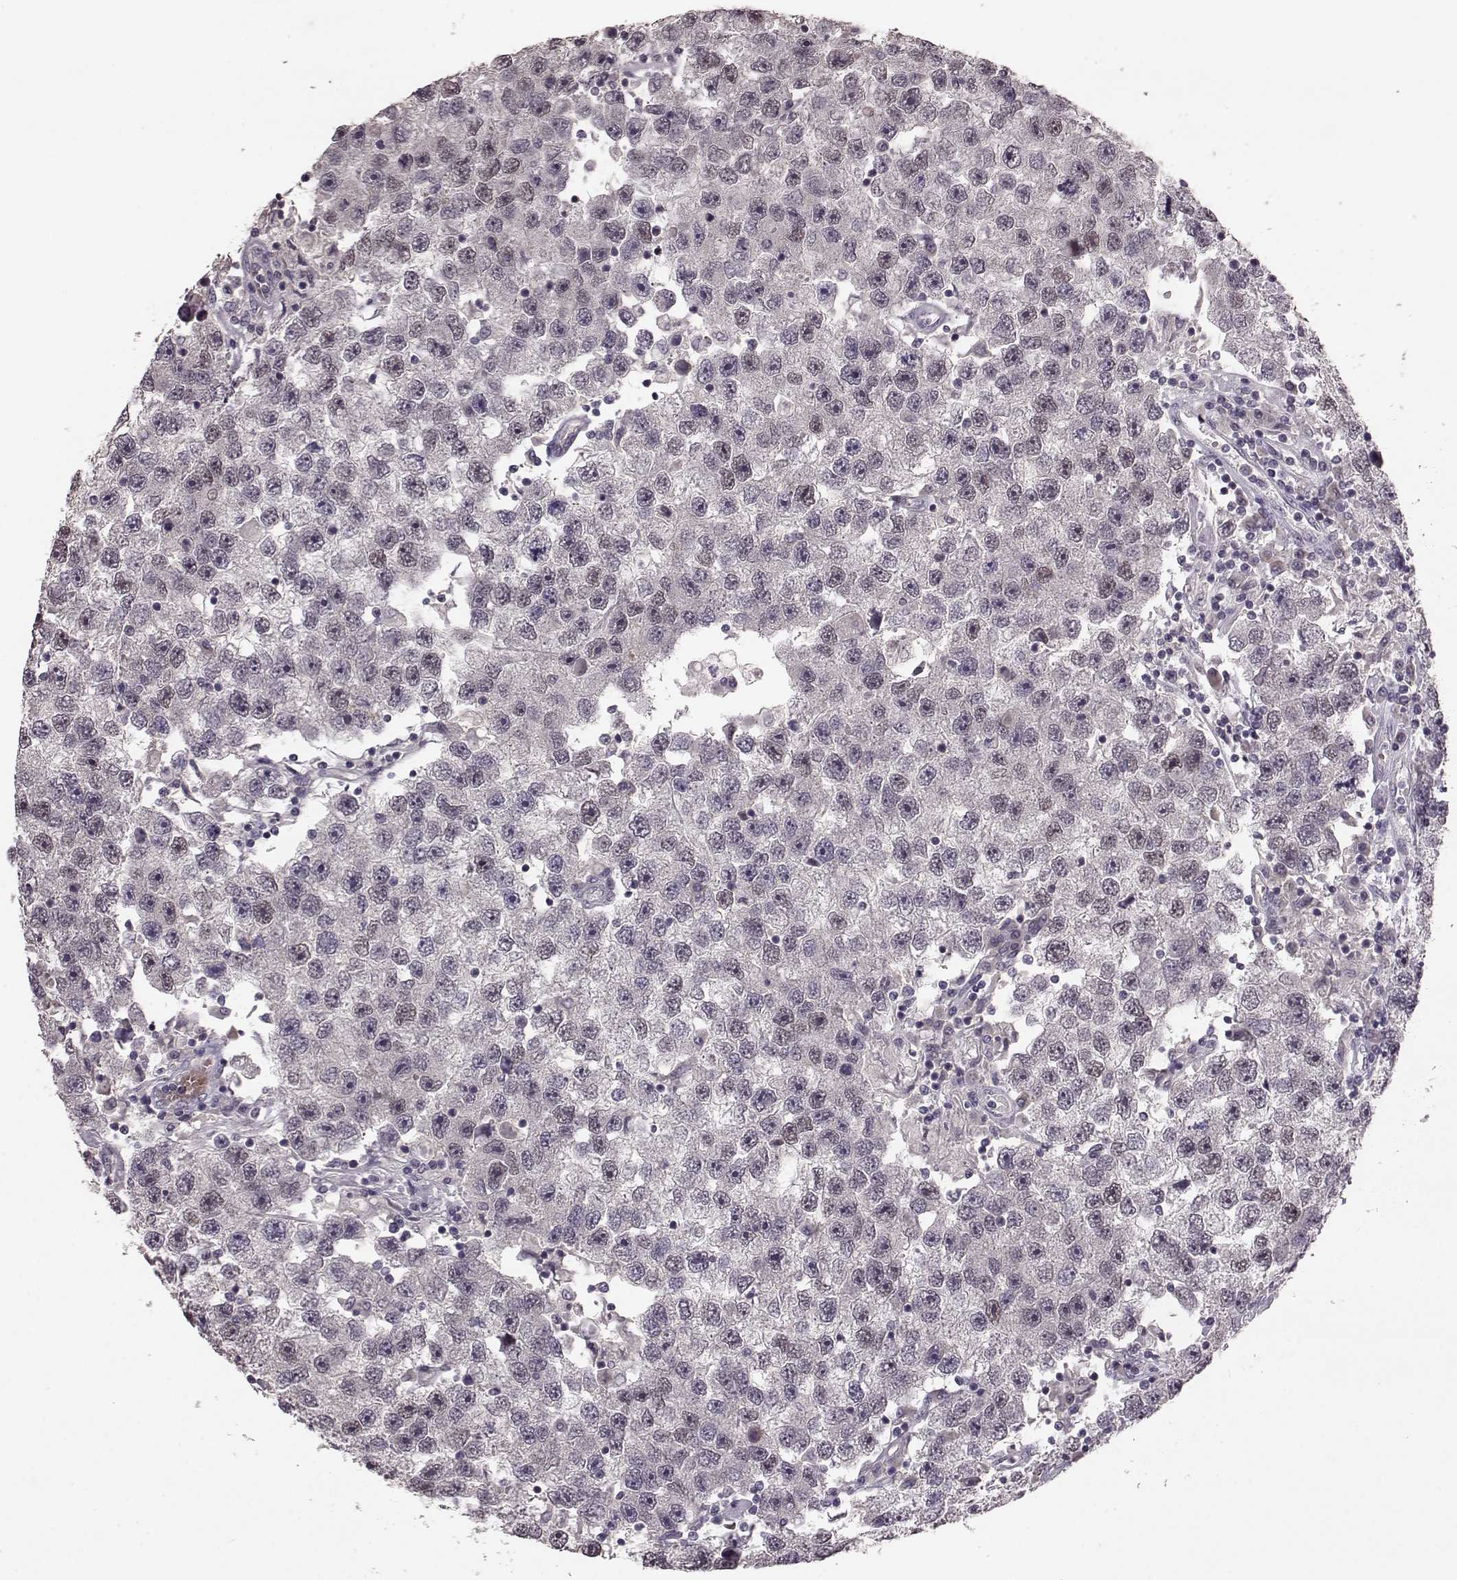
{"staining": {"intensity": "negative", "quantity": "none", "location": "none"}, "tissue": "testis cancer", "cell_type": "Tumor cells", "image_type": "cancer", "snomed": [{"axis": "morphology", "description": "Seminoma, NOS"}, {"axis": "topography", "description": "Testis"}], "caption": "This is a histopathology image of immunohistochemistry (IHC) staining of testis seminoma, which shows no expression in tumor cells.", "gene": "SLC52A3", "patient": {"sex": "male", "age": 26}}